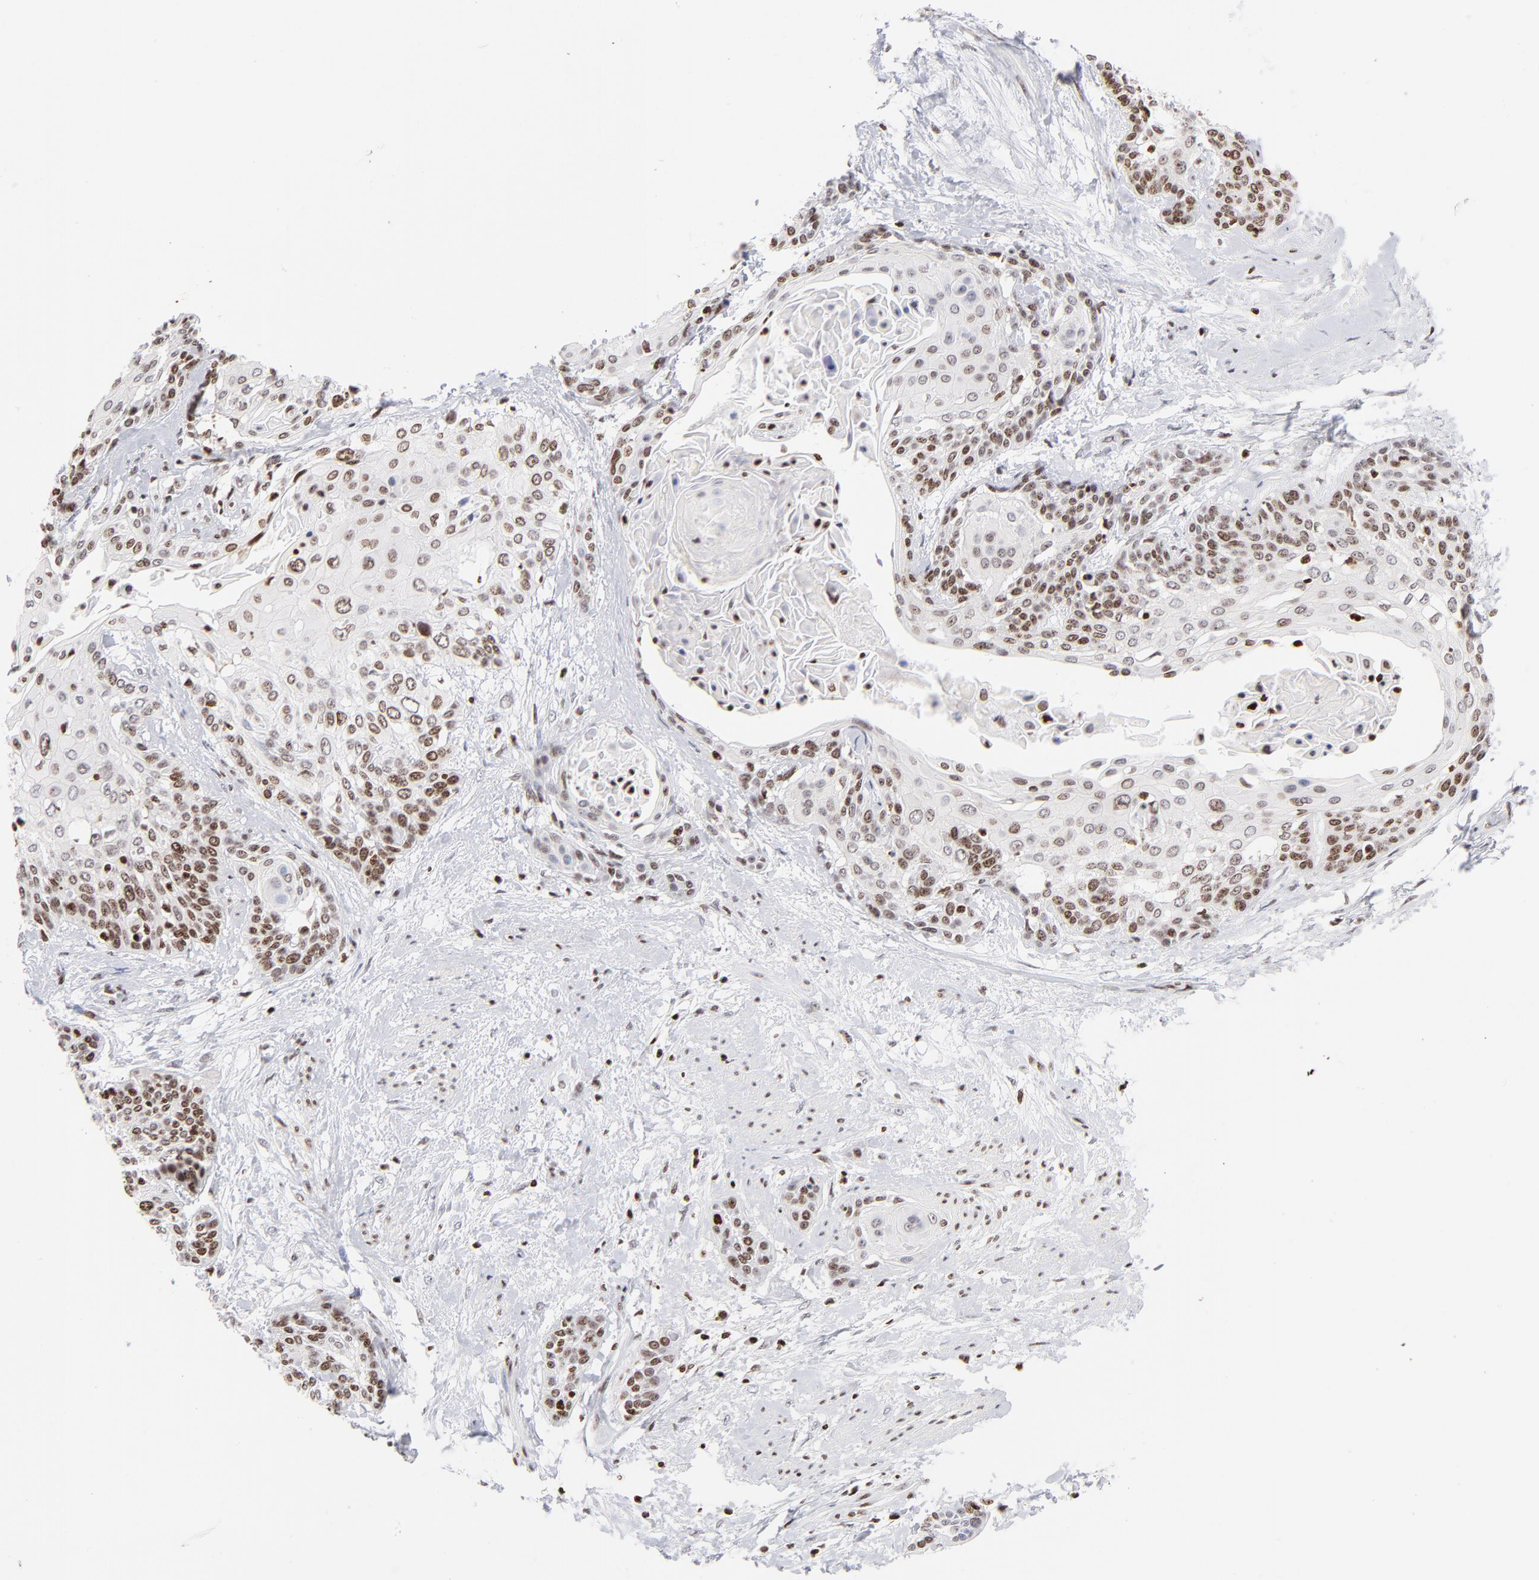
{"staining": {"intensity": "moderate", "quantity": "25%-75%", "location": "nuclear"}, "tissue": "cervical cancer", "cell_type": "Tumor cells", "image_type": "cancer", "snomed": [{"axis": "morphology", "description": "Squamous cell carcinoma, NOS"}, {"axis": "topography", "description": "Cervix"}], "caption": "High-magnification brightfield microscopy of cervical cancer (squamous cell carcinoma) stained with DAB (3,3'-diaminobenzidine) (brown) and counterstained with hematoxylin (blue). tumor cells exhibit moderate nuclear expression is present in about25%-75% of cells.", "gene": "RTL4", "patient": {"sex": "female", "age": 57}}